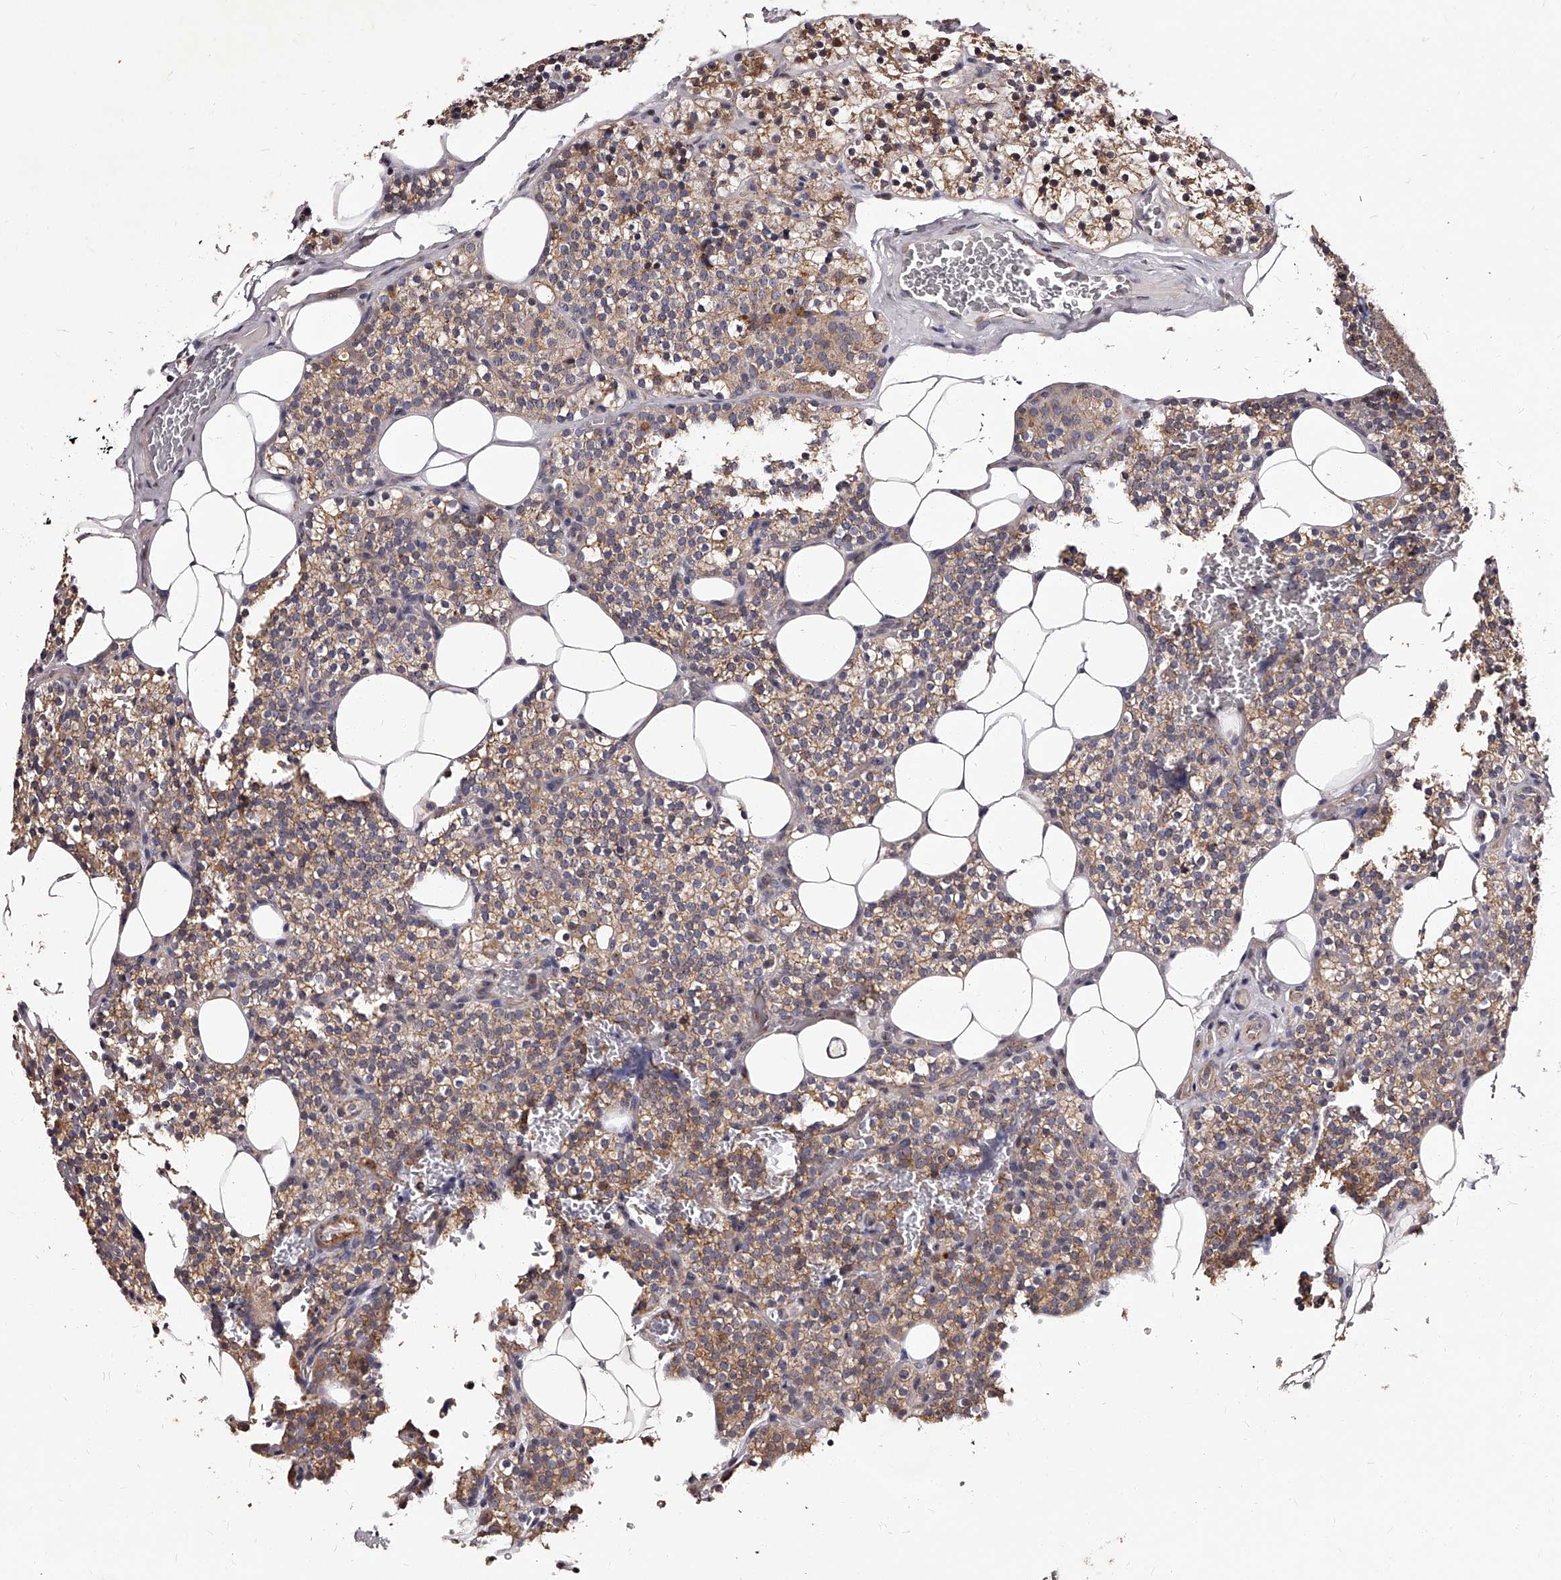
{"staining": {"intensity": "moderate", "quantity": ">75%", "location": "cytoplasmic/membranous"}, "tissue": "parathyroid gland", "cell_type": "Glandular cells", "image_type": "normal", "snomed": [{"axis": "morphology", "description": "Normal tissue, NOS"}, {"axis": "morphology", "description": "Inflammation chronic"}, {"axis": "morphology", "description": "Goiter, colloid"}, {"axis": "topography", "description": "Thyroid gland"}, {"axis": "topography", "description": "Parathyroid gland"}], "caption": "Immunohistochemical staining of normal human parathyroid gland demonstrates moderate cytoplasmic/membranous protein positivity in about >75% of glandular cells. (brown staining indicates protein expression, while blue staining denotes nuclei).", "gene": "RSC1A1", "patient": {"sex": "male", "age": 65}}